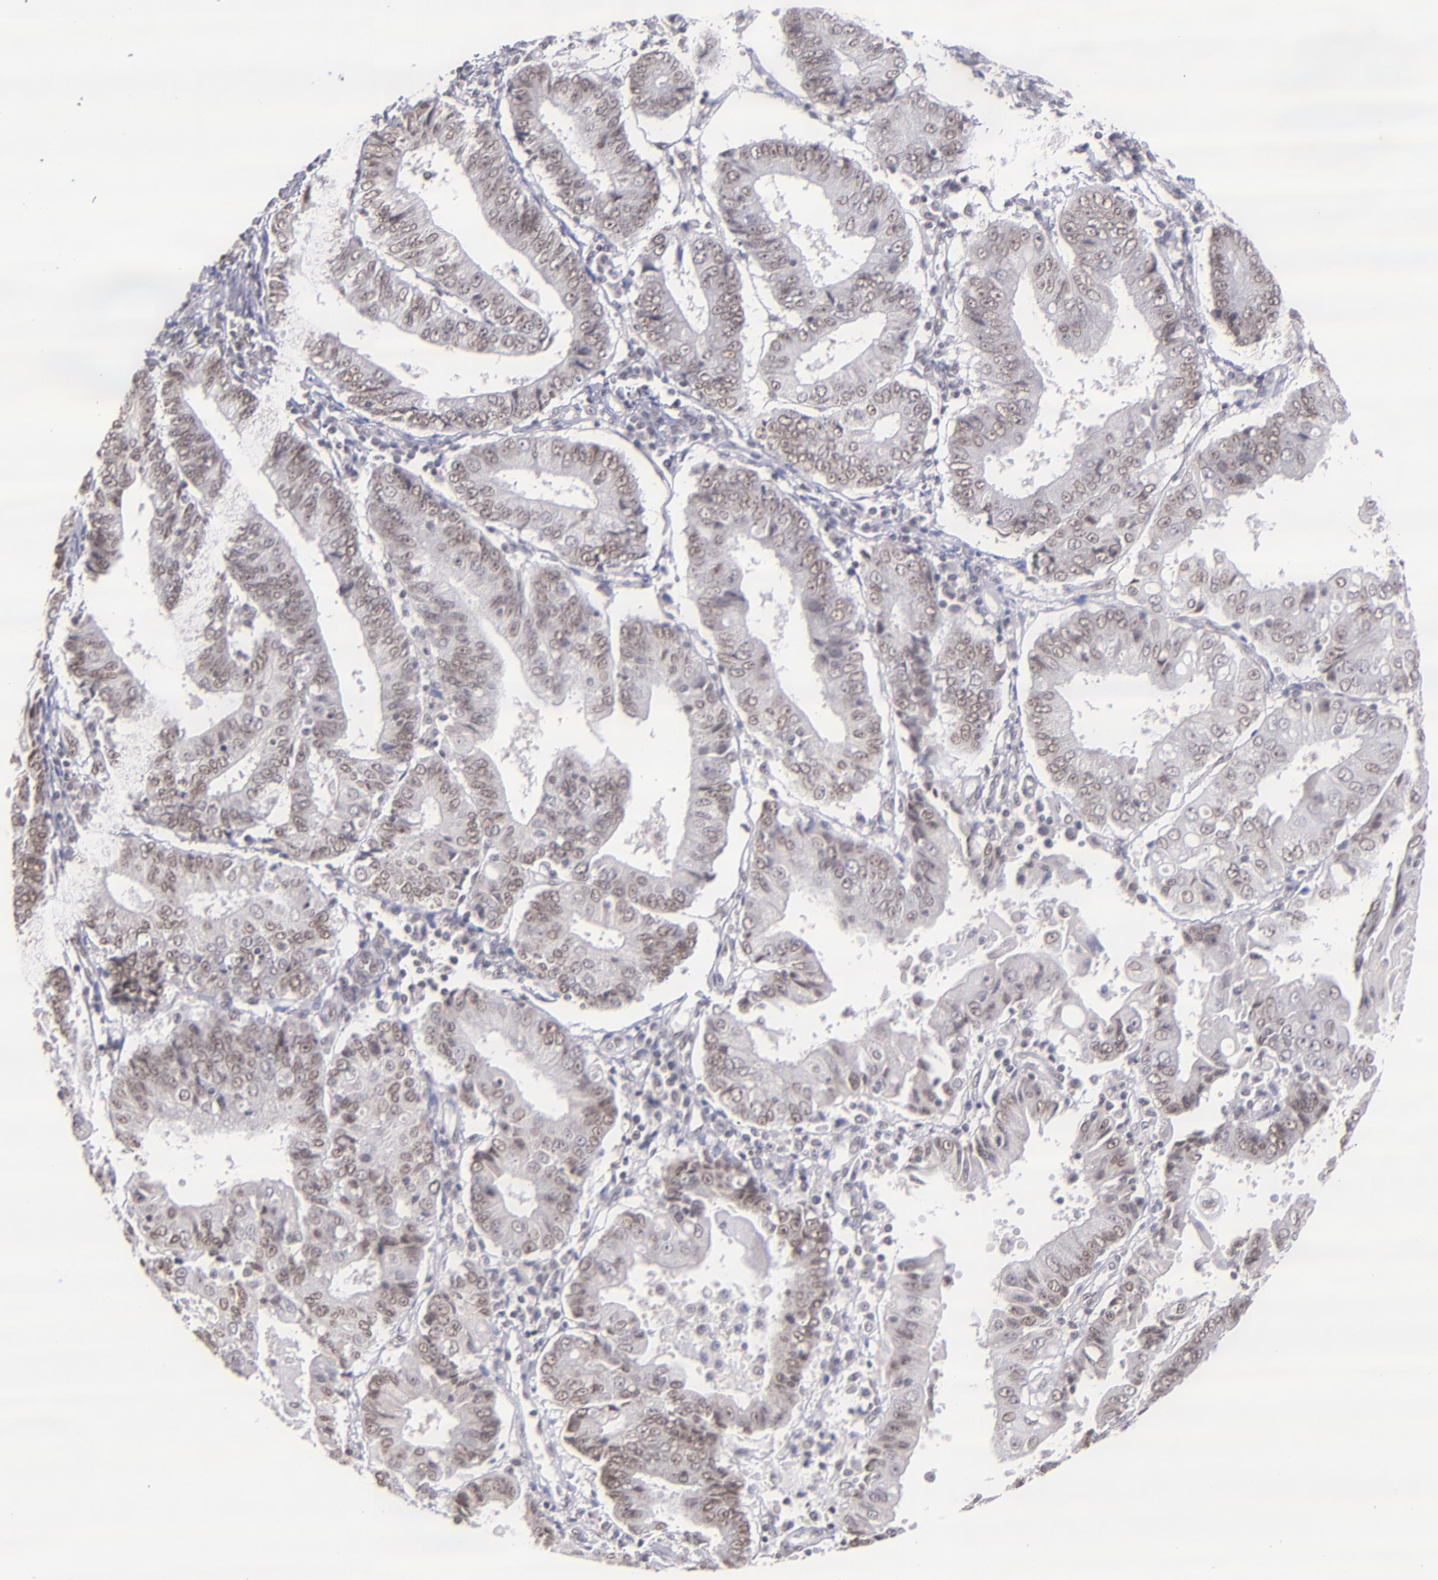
{"staining": {"intensity": "weak", "quantity": ">75%", "location": "nuclear"}, "tissue": "endometrial cancer", "cell_type": "Tumor cells", "image_type": "cancer", "snomed": [{"axis": "morphology", "description": "Adenocarcinoma, NOS"}, {"axis": "topography", "description": "Endometrium"}], "caption": "About >75% of tumor cells in adenocarcinoma (endometrial) show weak nuclear protein expression as visualized by brown immunohistochemical staining.", "gene": "ZNF148", "patient": {"sex": "female", "age": 75}}